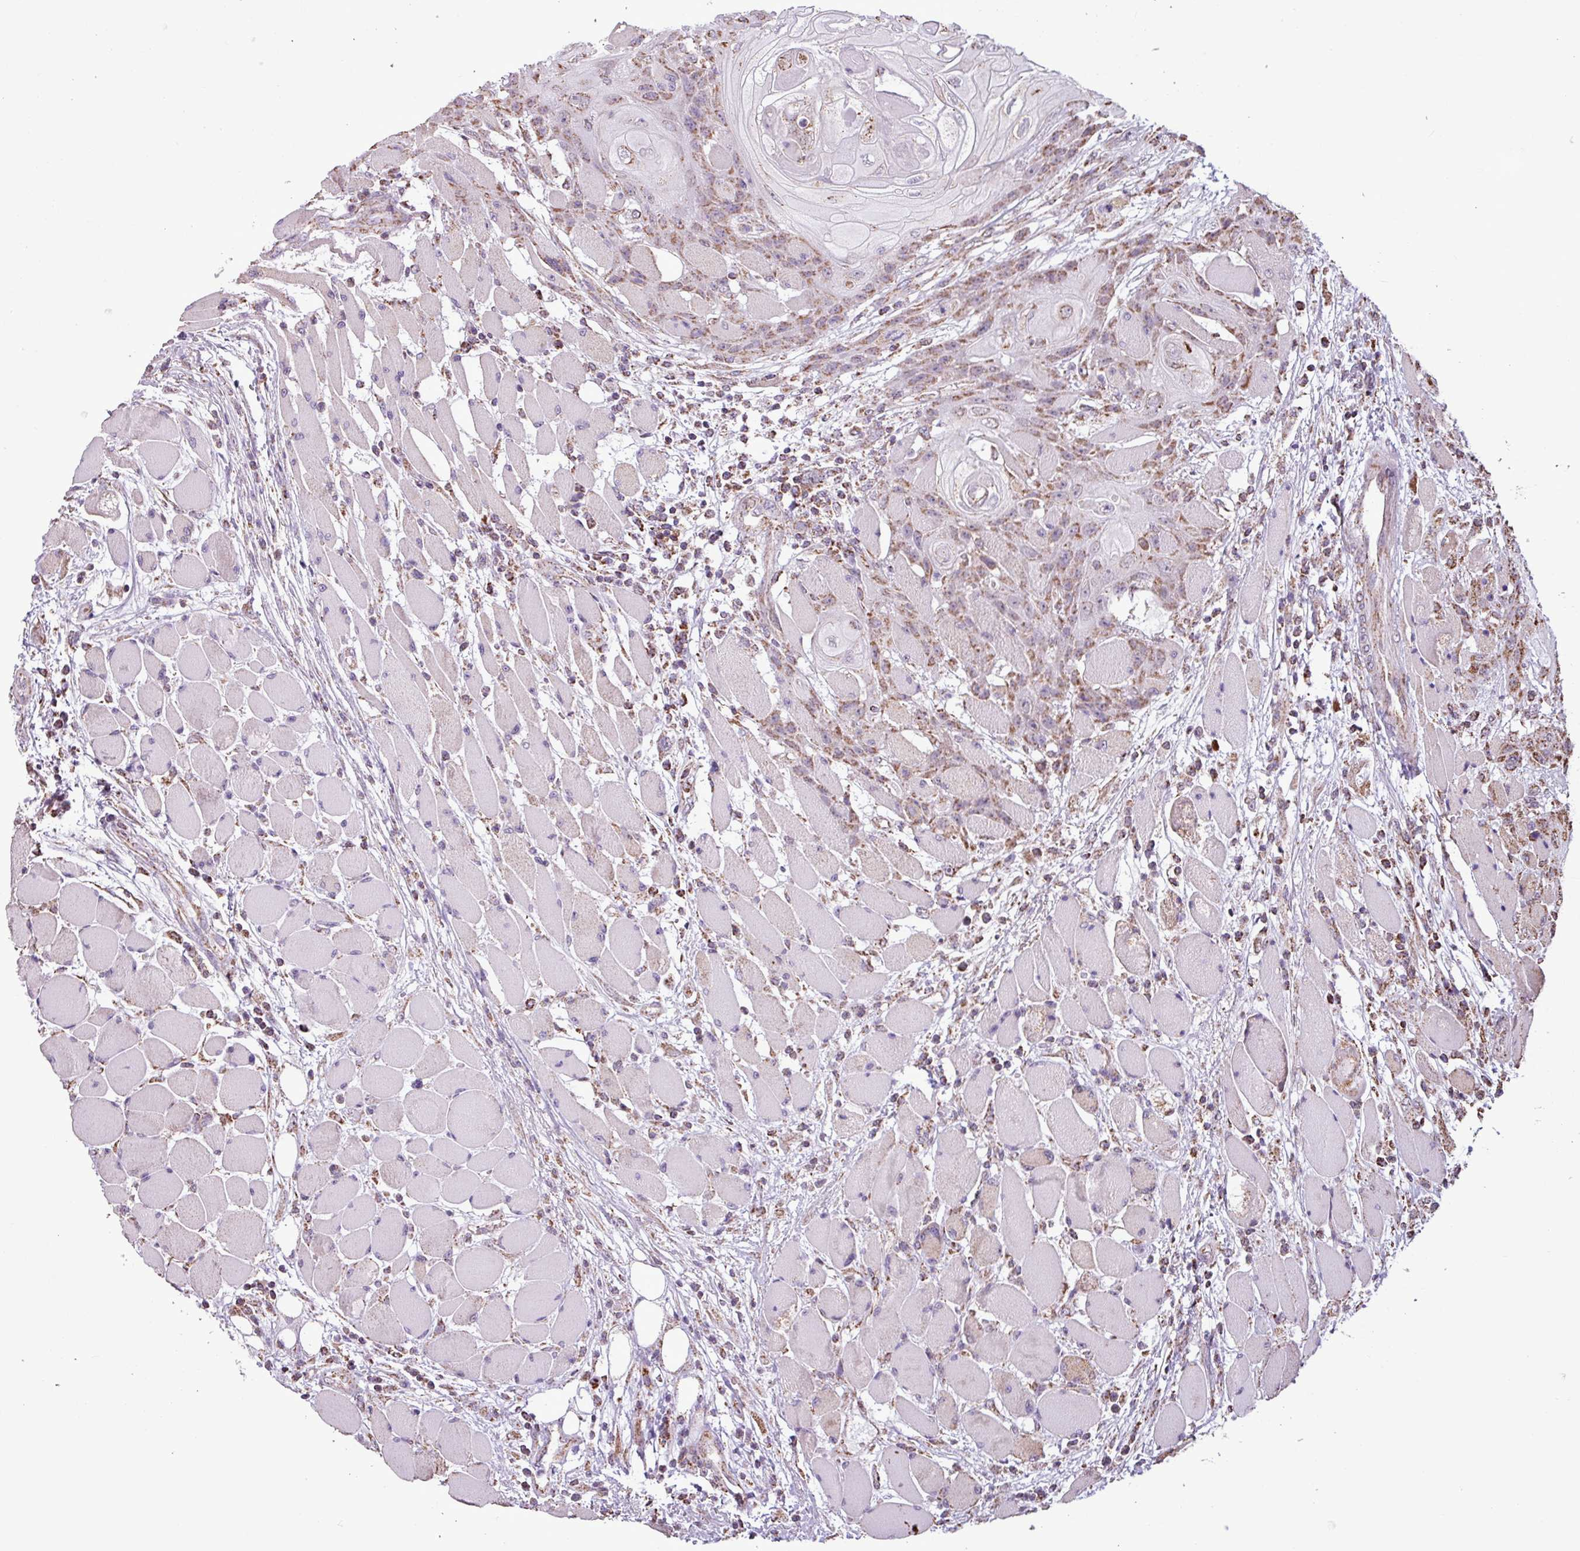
{"staining": {"intensity": "moderate", "quantity": ">75%", "location": "cytoplasmic/membranous"}, "tissue": "head and neck cancer", "cell_type": "Tumor cells", "image_type": "cancer", "snomed": [{"axis": "morphology", "description": "Squamous cell carcinoma, NOS"}, {"axis": "topography", "description": "Head-Neck"}], "caption": "Immunohistochemical staining of head and neck cancer (squamous cell carcinoma) shows medium levels of moderate cytoplasmic/membranous positivity in approximately >75% of tumor cells.", "gene": "ALG8", "patient": {"sex": "female", "age": 43}}